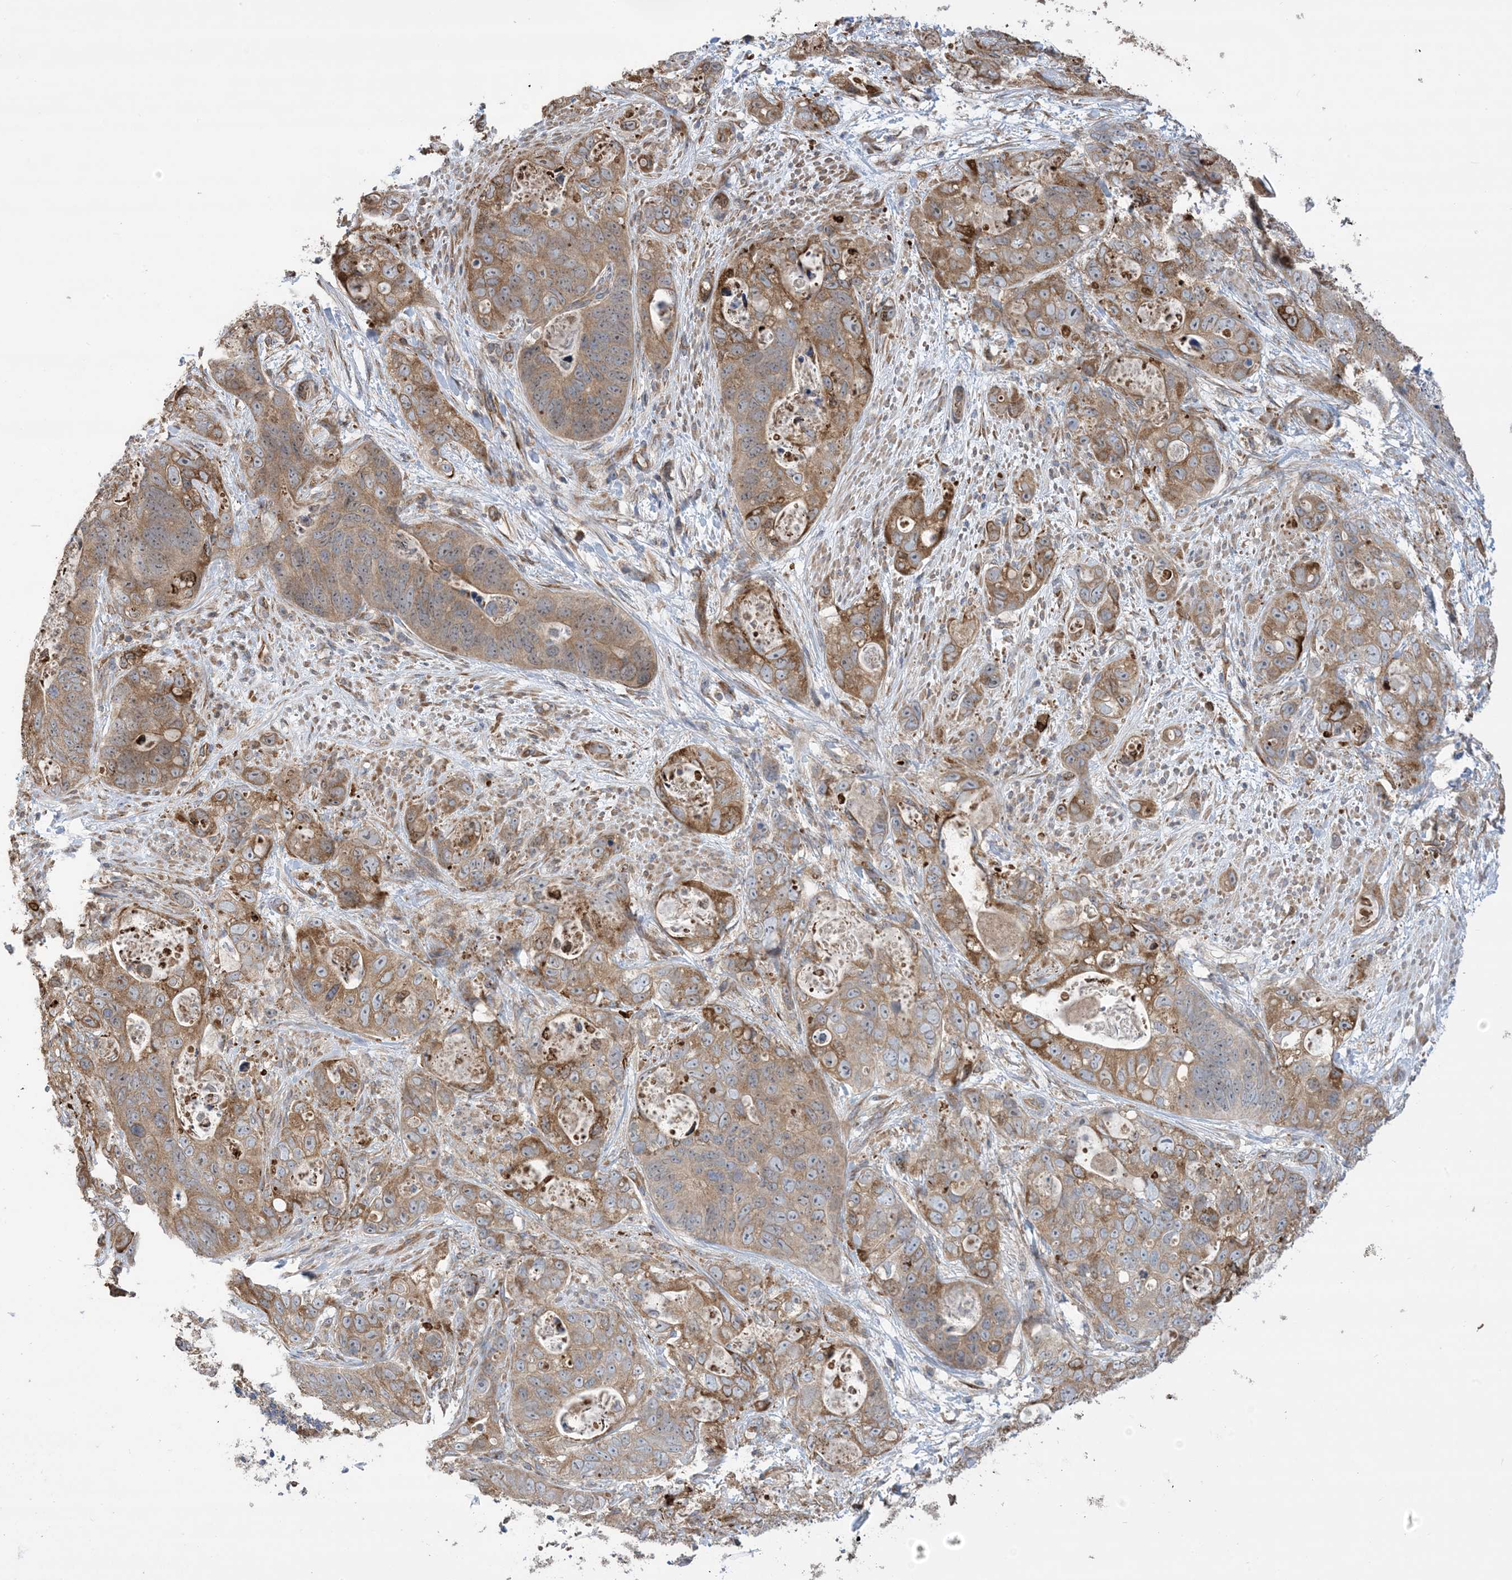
{"staining": {"intensity": "moderate", "quantity": ">75%", "location": "cytoplasmic/membranous"}, "tissue": "stomach cancer", "cell_type": "Tumor cells", "image_type": "cancer", "snomed": [{"axis": "morphology", "description": "Adenocarcinoma, NOS"}, {"axis": "topography", "description": "Stomach"}], "caption": "IHC micrograph of human stomach adenocarcinoma stained for a protein (brown), which reveals medium levels of moderate cytoplasmic/membranous staining in about >75% of tumor cells.", "gene": "CLEC16A", "patient": {"sex": "female", "age": 89}}